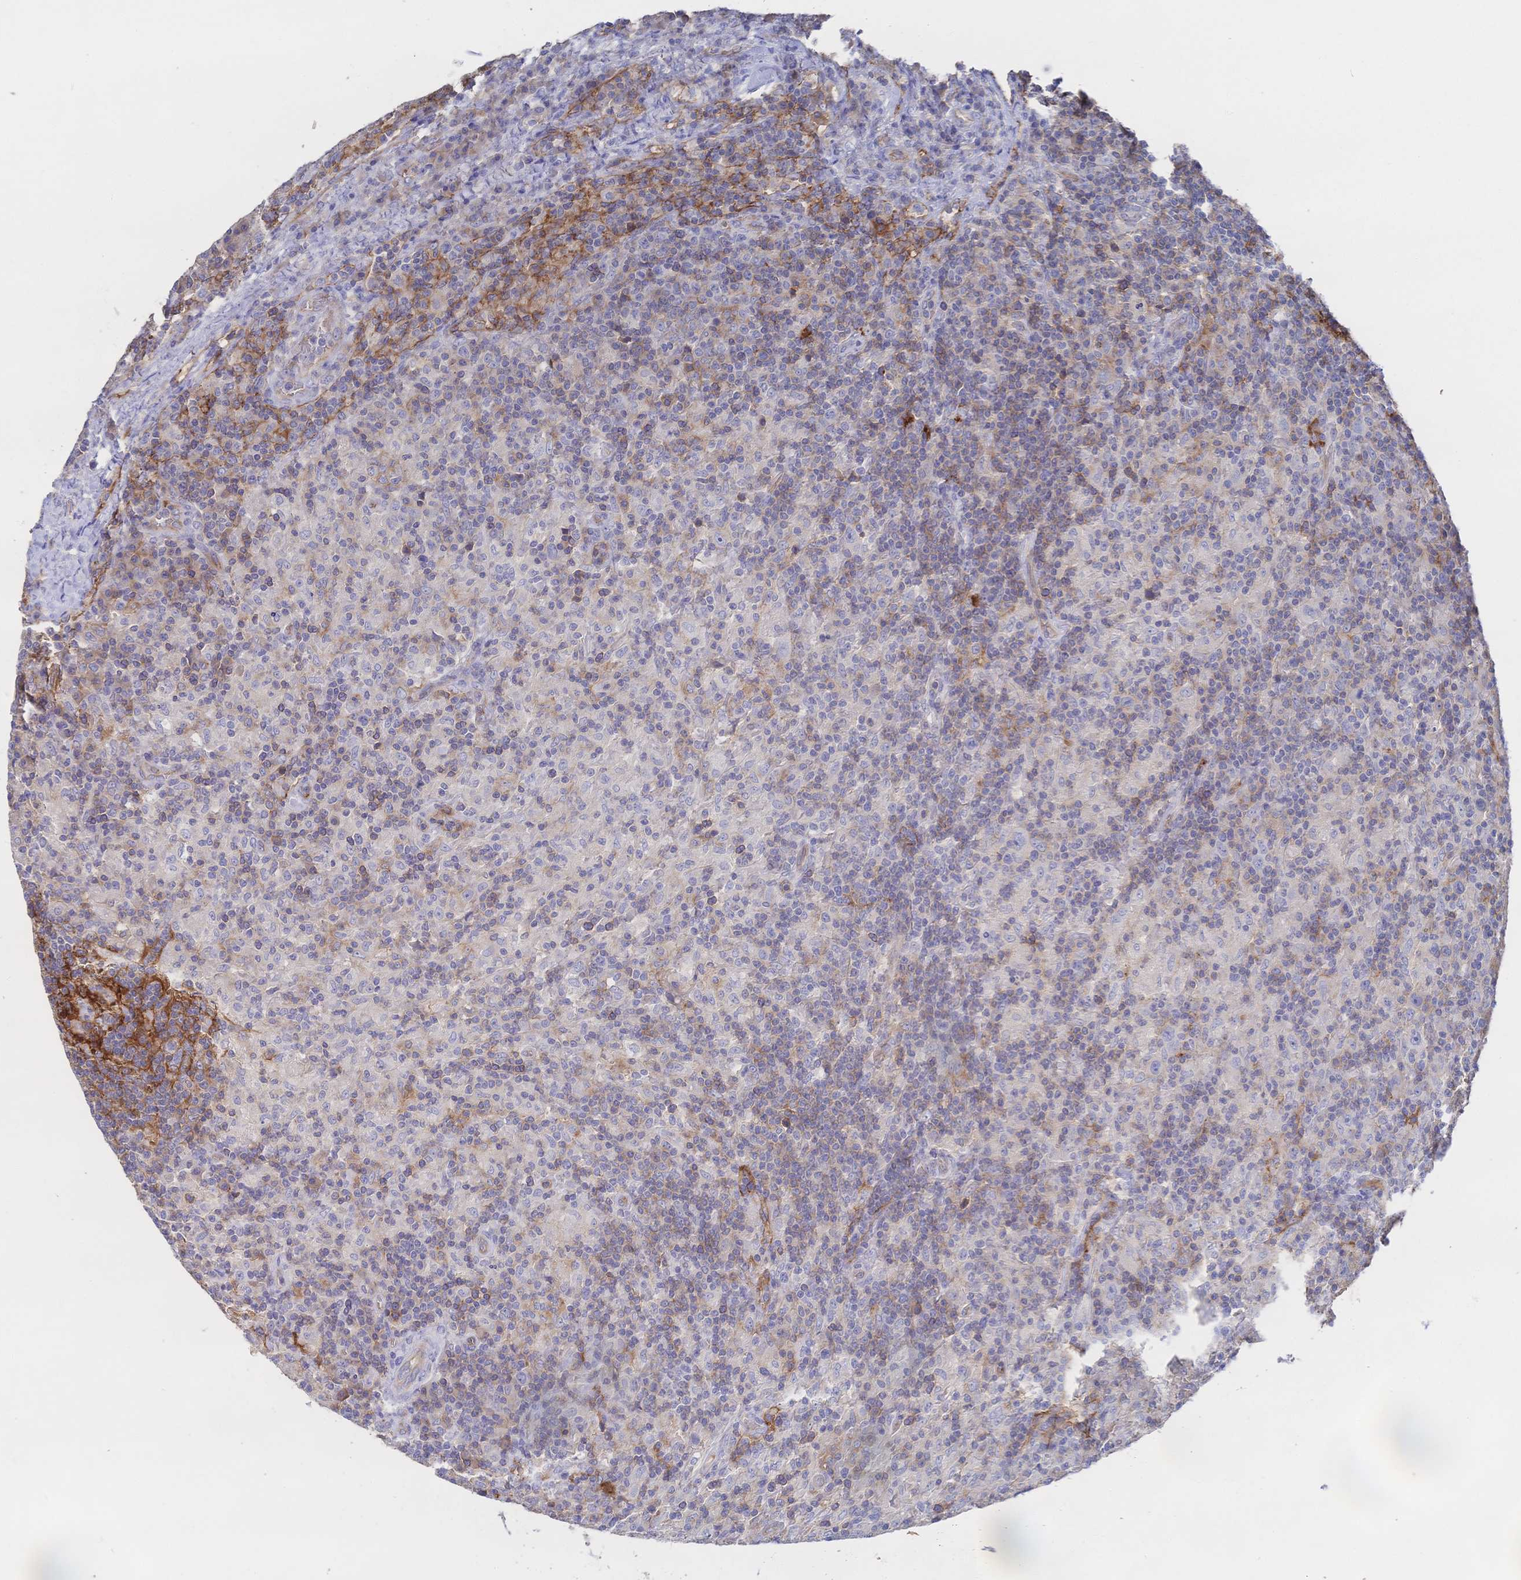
{"staining": {"intensity": "negative", "quantity": "none", "location": "none"}, "tissue": "lymphoma", "cell_type": "Tumor cells", "image_type": "cancer", "snomed": [{"axis": "morphology", "description": "Hodgkin's disease, NOS"}, {"axis": "topography", "description": "Lymph node"}], "caption": "Human lymphoma stained for a protein using IHC displays no staining in tumor cells.", "gene": "F11R", "patient": {"sex": "male", "age": 70}}